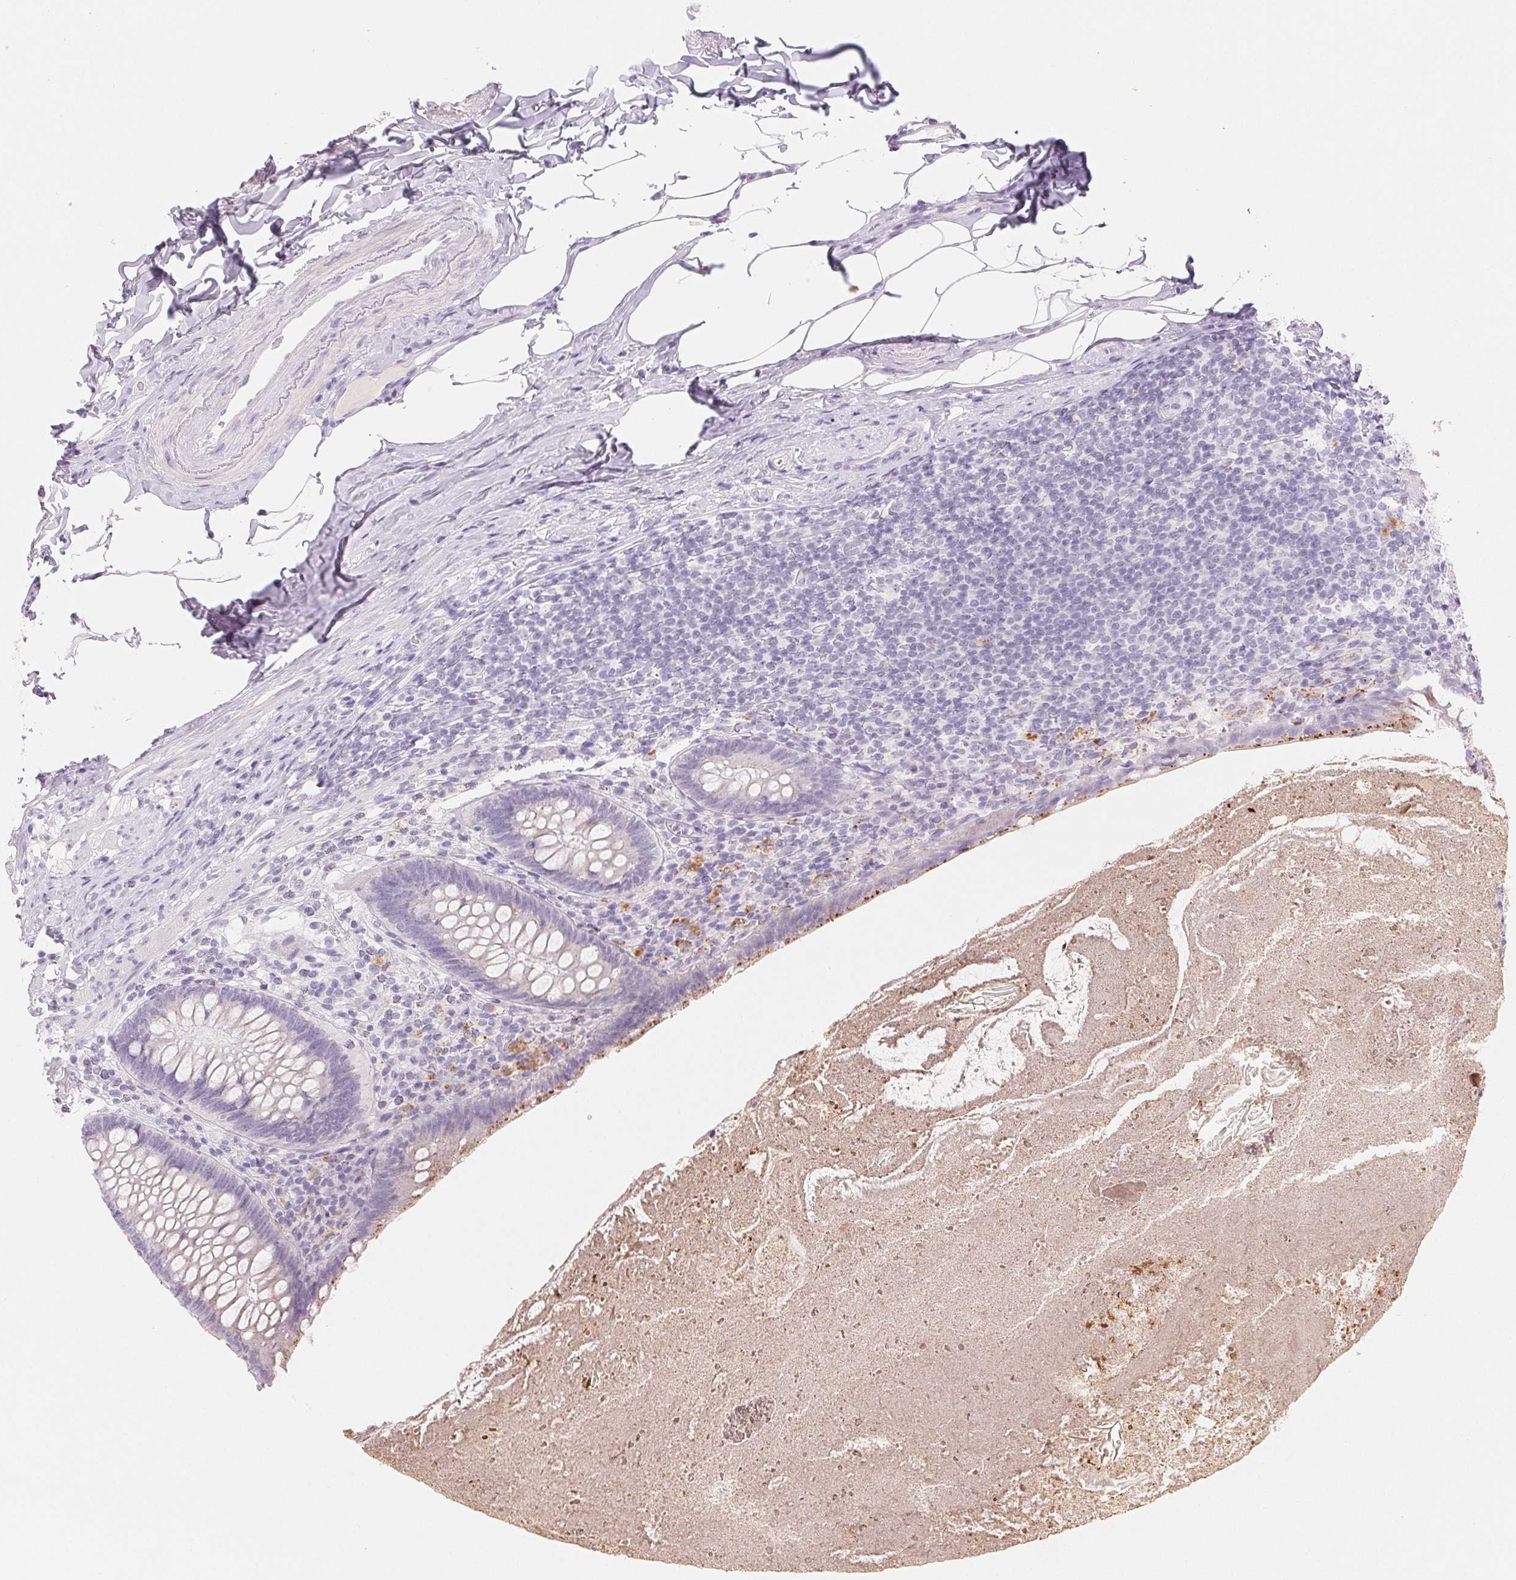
{"staining": {"intensity": "moderate", "quantity": "<25%", "location": "cytoplasmic/membranous"}, "tissue": "appendix", "cell_type": "Glandular cells", "image_type": "normal", "snomed": [{"axis": "morphology", "description": "Normal tissue, NOS"}, {"axis": "topography", "description": "Appendix"}], "caption": "Normal appendix shows moderate cytoplasmic/membranous positivity in about <25% of glandular cells.", "gene": "BPIFB2", "patient": {"sex": "male", "age": 47}}